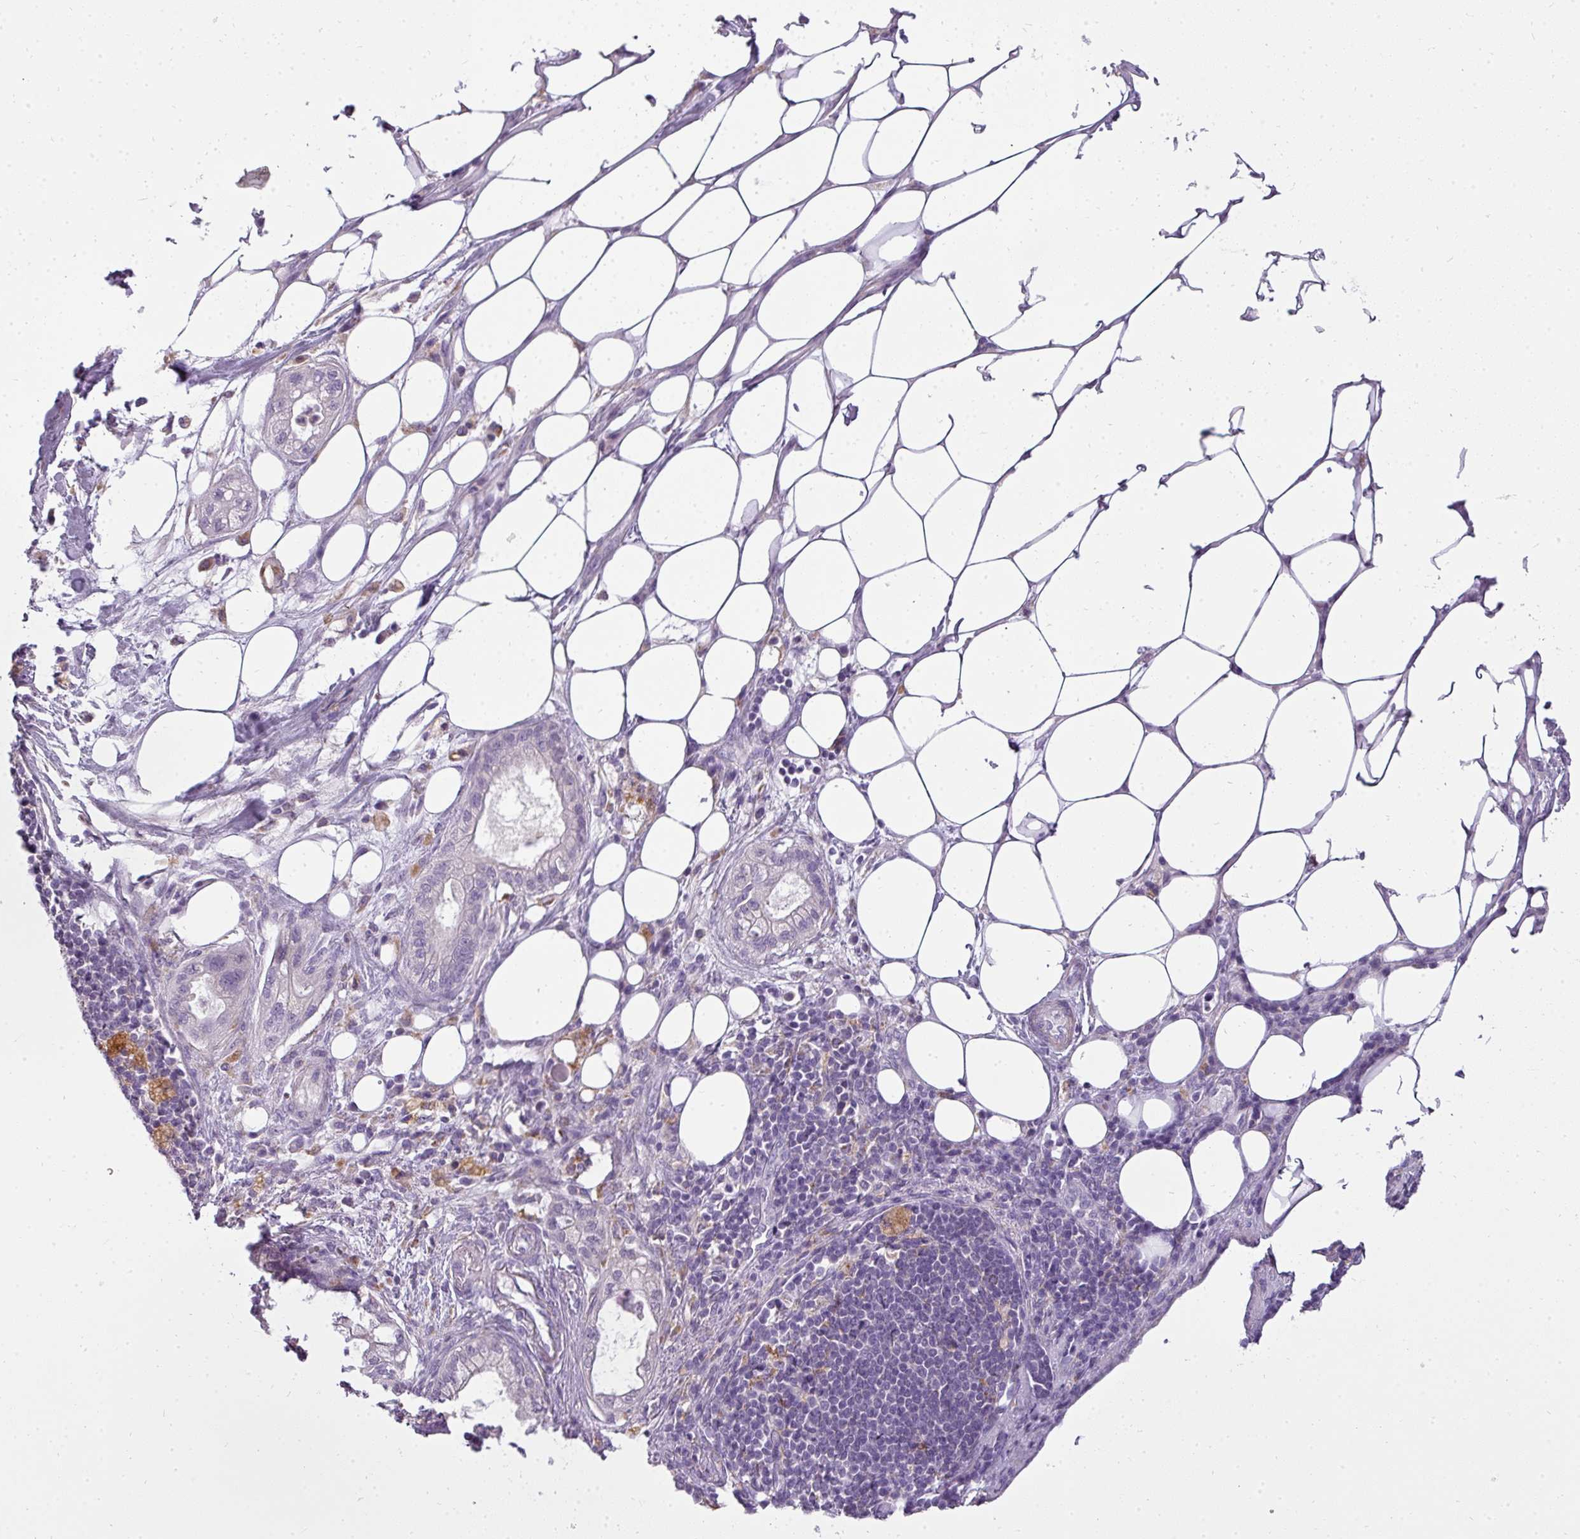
{"staining": {"intensity": "negative", "quantity": "none", "location": "none"}, "tissue": "pancreatic cancer", "cell_type": "Tumor cells", "image_type": "cancer", "snomed": [{"axis": "morphology", "description": "Adenocarcinoma, NOS"}, {"axis": "topography", "description": "Pancreas"}], "caption": "Protein analysis of pancreatic cancer (adenocarcinoma) shows no significant staining in tumor cells.", "gene": "ATP6V1D", "patient": {"sex": "male", "age": 44}}